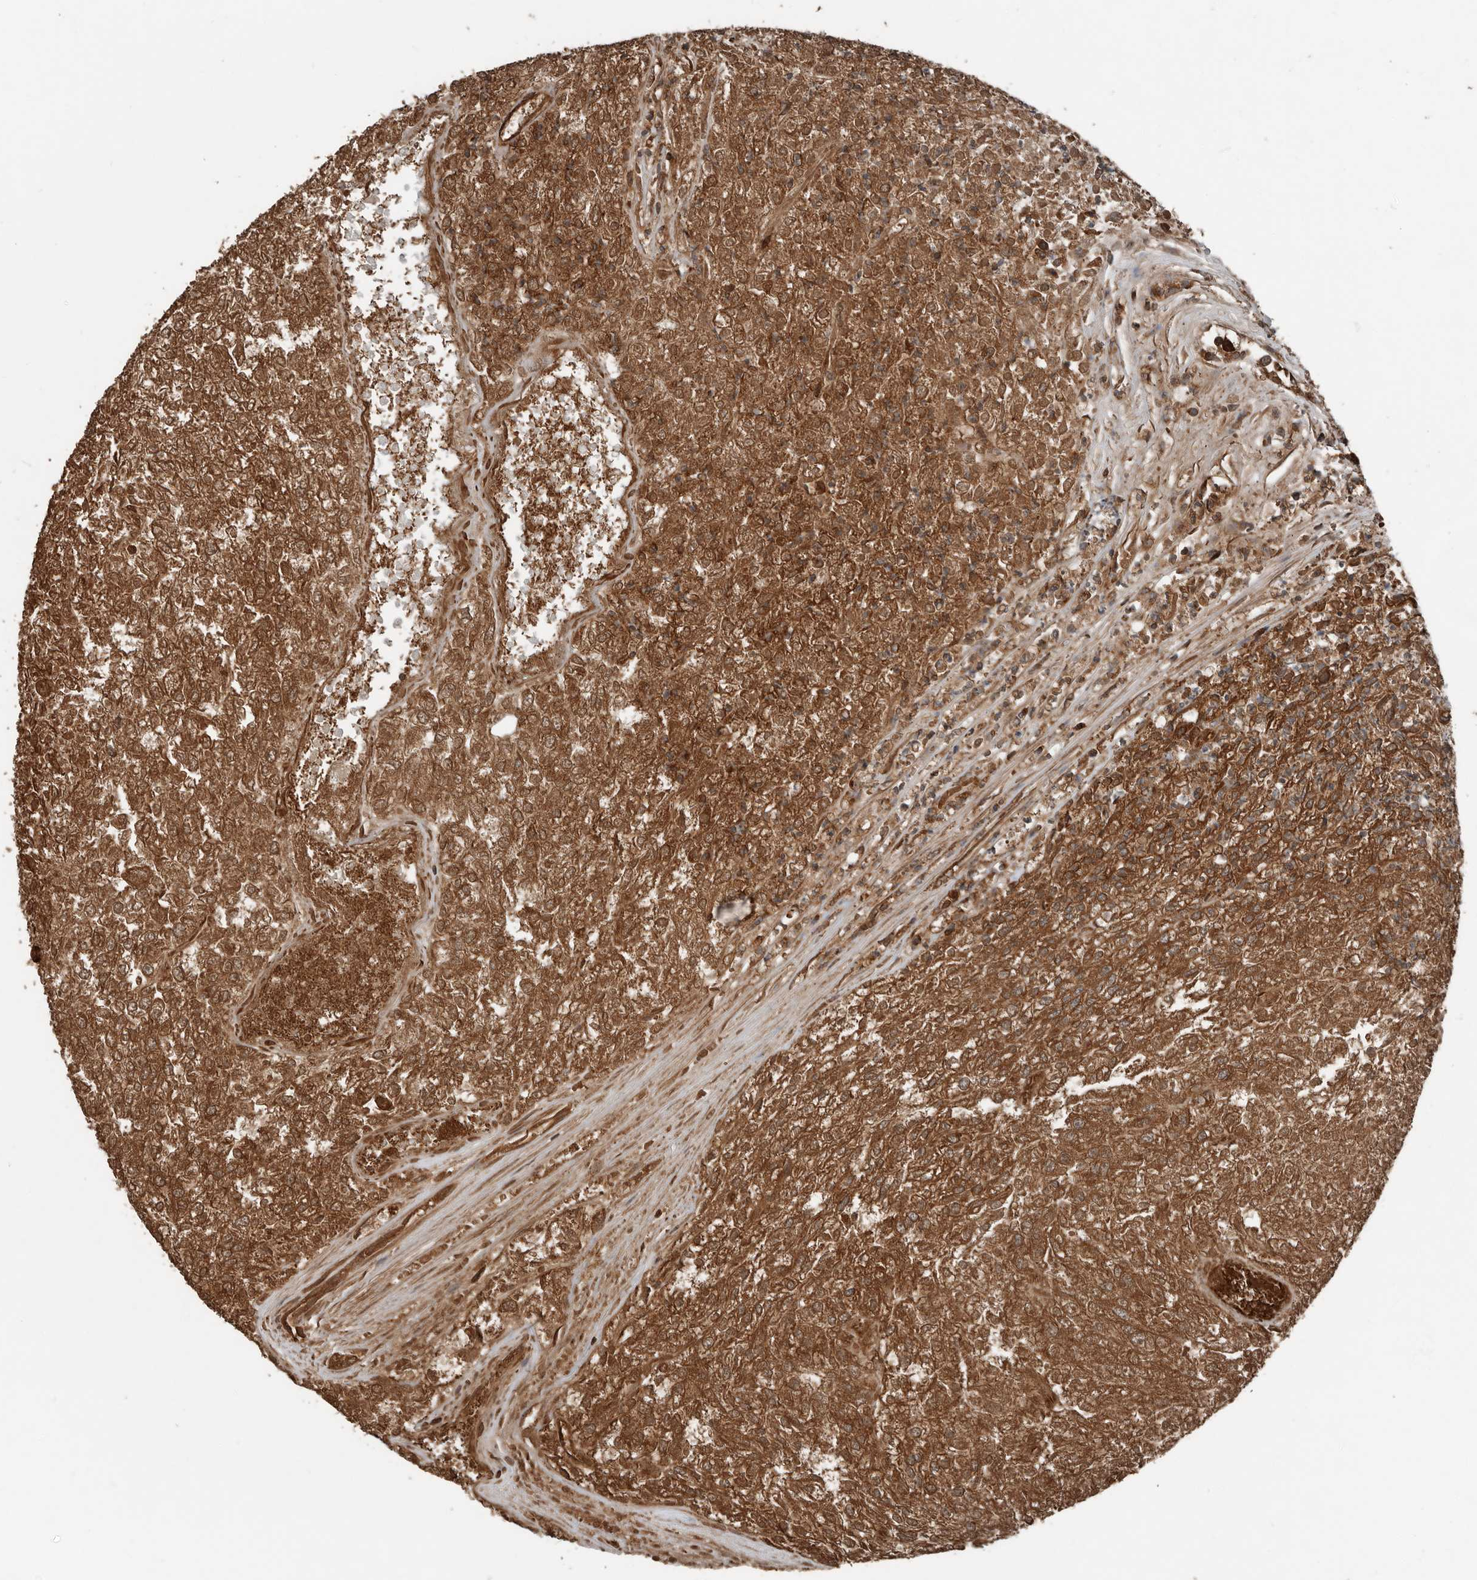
{"staining": {"intensity": "strong", "quantity": ">75%", "location": "cytoplasmic/membranous"}, "tissue": "renal cancer", "cell_type": "Tumor cells", "image_type": "cancer", "snomed": [{"axis": "morphology", "description": "Adenocarcinoma, NOS"}, {"axis": "topography", "description": "Kidney"}], "caption": "IHC (DAB (3,3'-diaminobenzidine)) staining of human renal cancer exhibits strong cytoplasmic/membranous protein expression in about >75% of tumor cells.", "gene": "YOD1", "patient": {"sex": "female", "age": 54}}